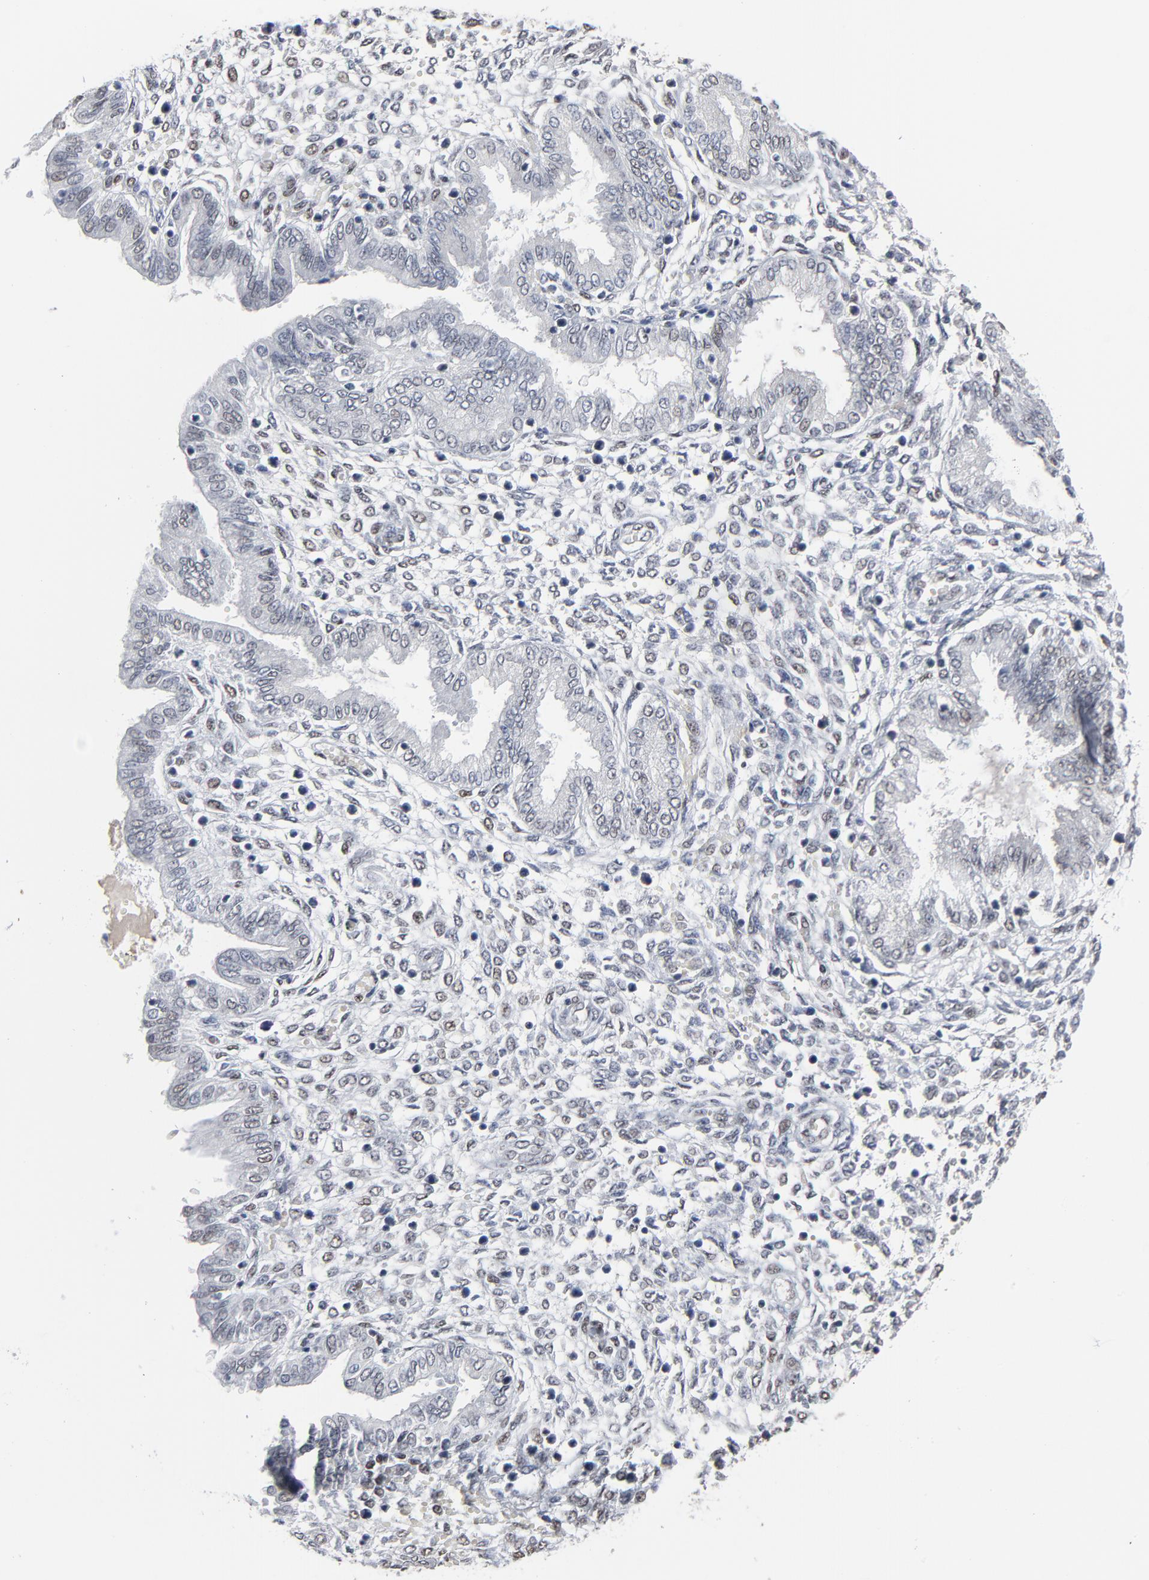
{"staining": {"intensity": "negative", "quantity": "none", "location": "none"}, "tissue": "endometrium", "cell_type": "Cells in endometrial stroma", "image_type": "normal", "snomed": [{"axis": "morphology", "description": "Normal tissue, NOS"}, {"axis": "topography", "description": "Endometrium"}], "caption": "This is an immunohistochemistry image of normal endometrium. There is no positivity in cells in endometrial stroma.", "gene": "ATF7", "patient": {"sex": "female", "age": 33}}